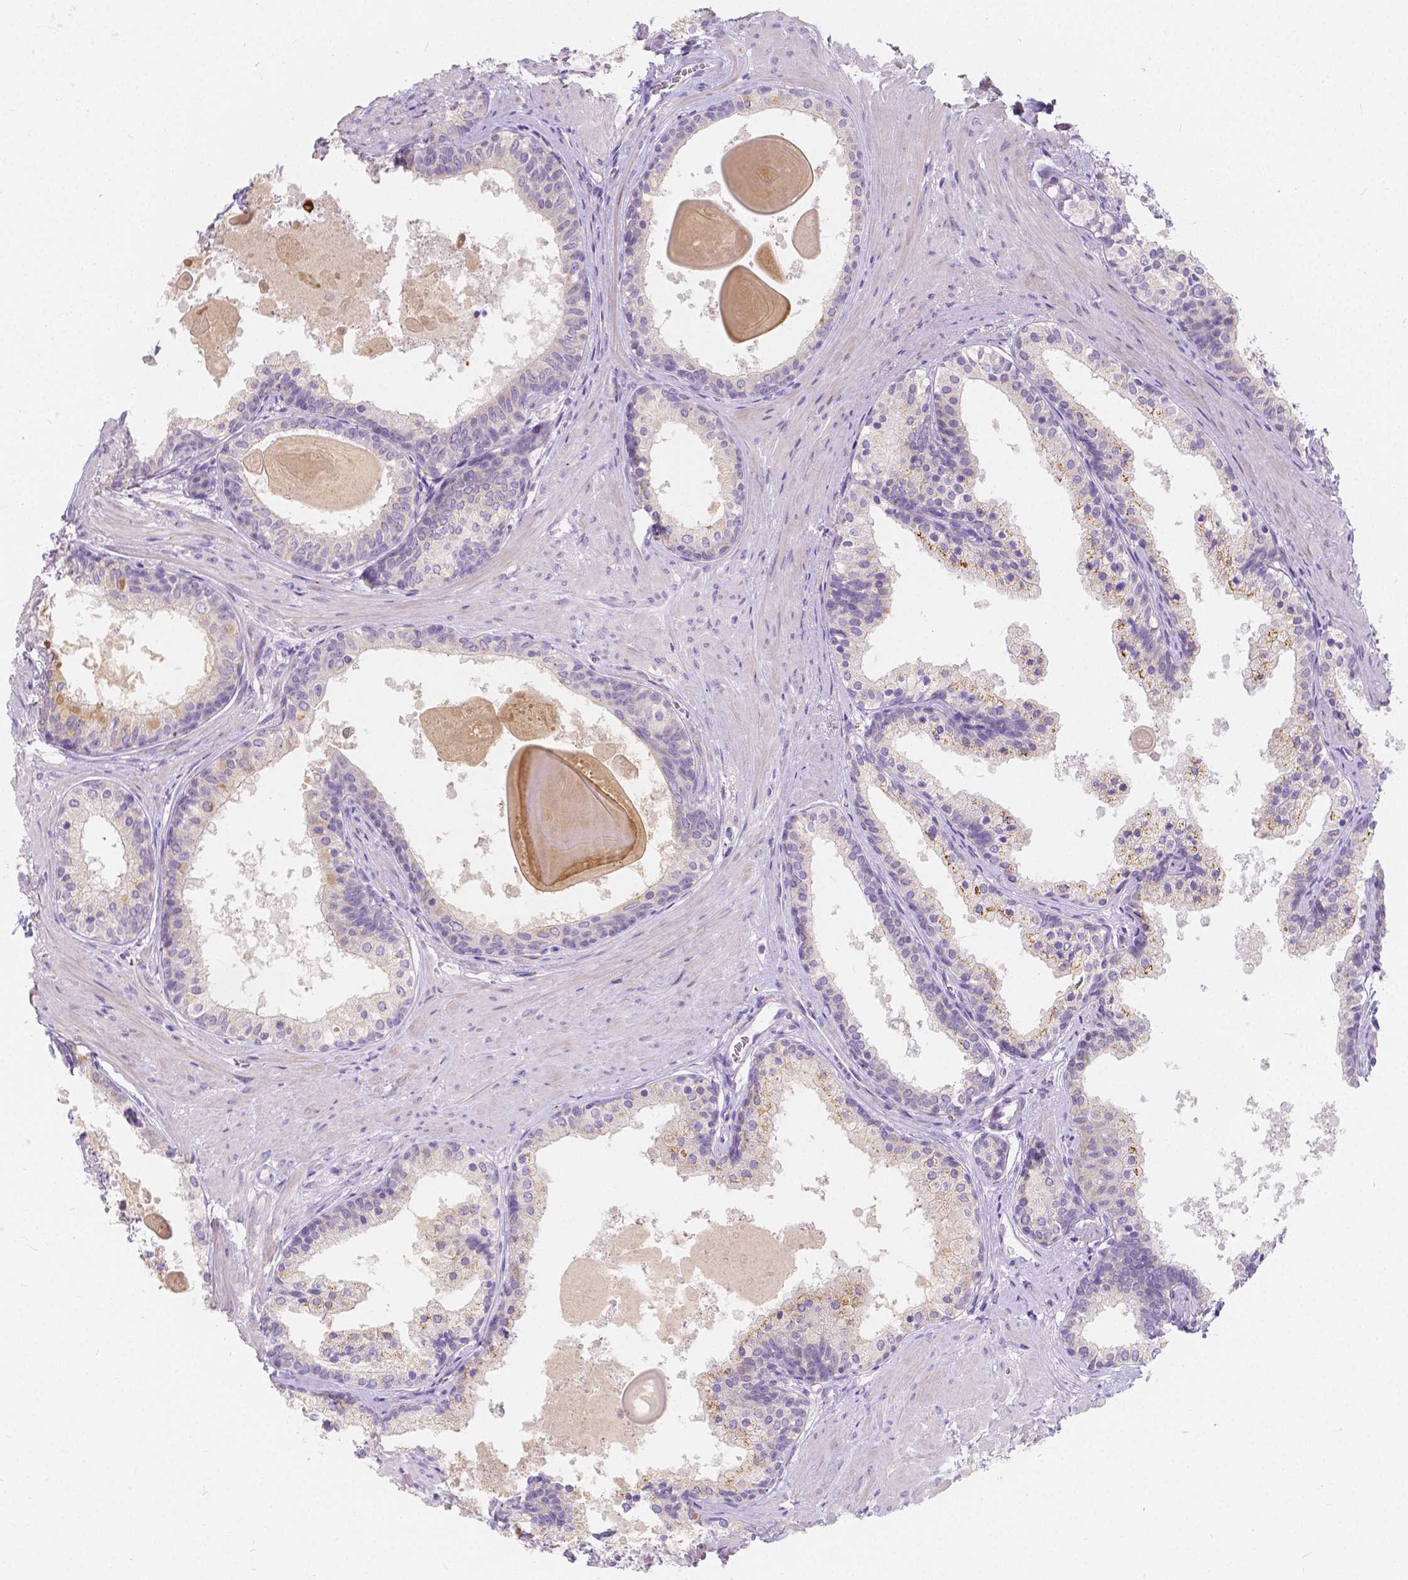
{"staining": {"intensity": "moderate", "quantity": "25%-75%", "location": "cytoplasmic/membranous"}, "tissue": "prostate", "cell_type": "Glandular cells", "image_type": "normal", "snomed": [{"axis": "morphology", "description": "Normal tissue, NOS"}, {"axis": "topography", "description": "Prostate"}], "caption": "Prostate stained for a protein (brown) reveals moderate cytoplasmic/membranous positive staining in about 25%-75% of glandular cells.", "gene": "RNF186", "patient": {"sex": "male", "age": 61}}